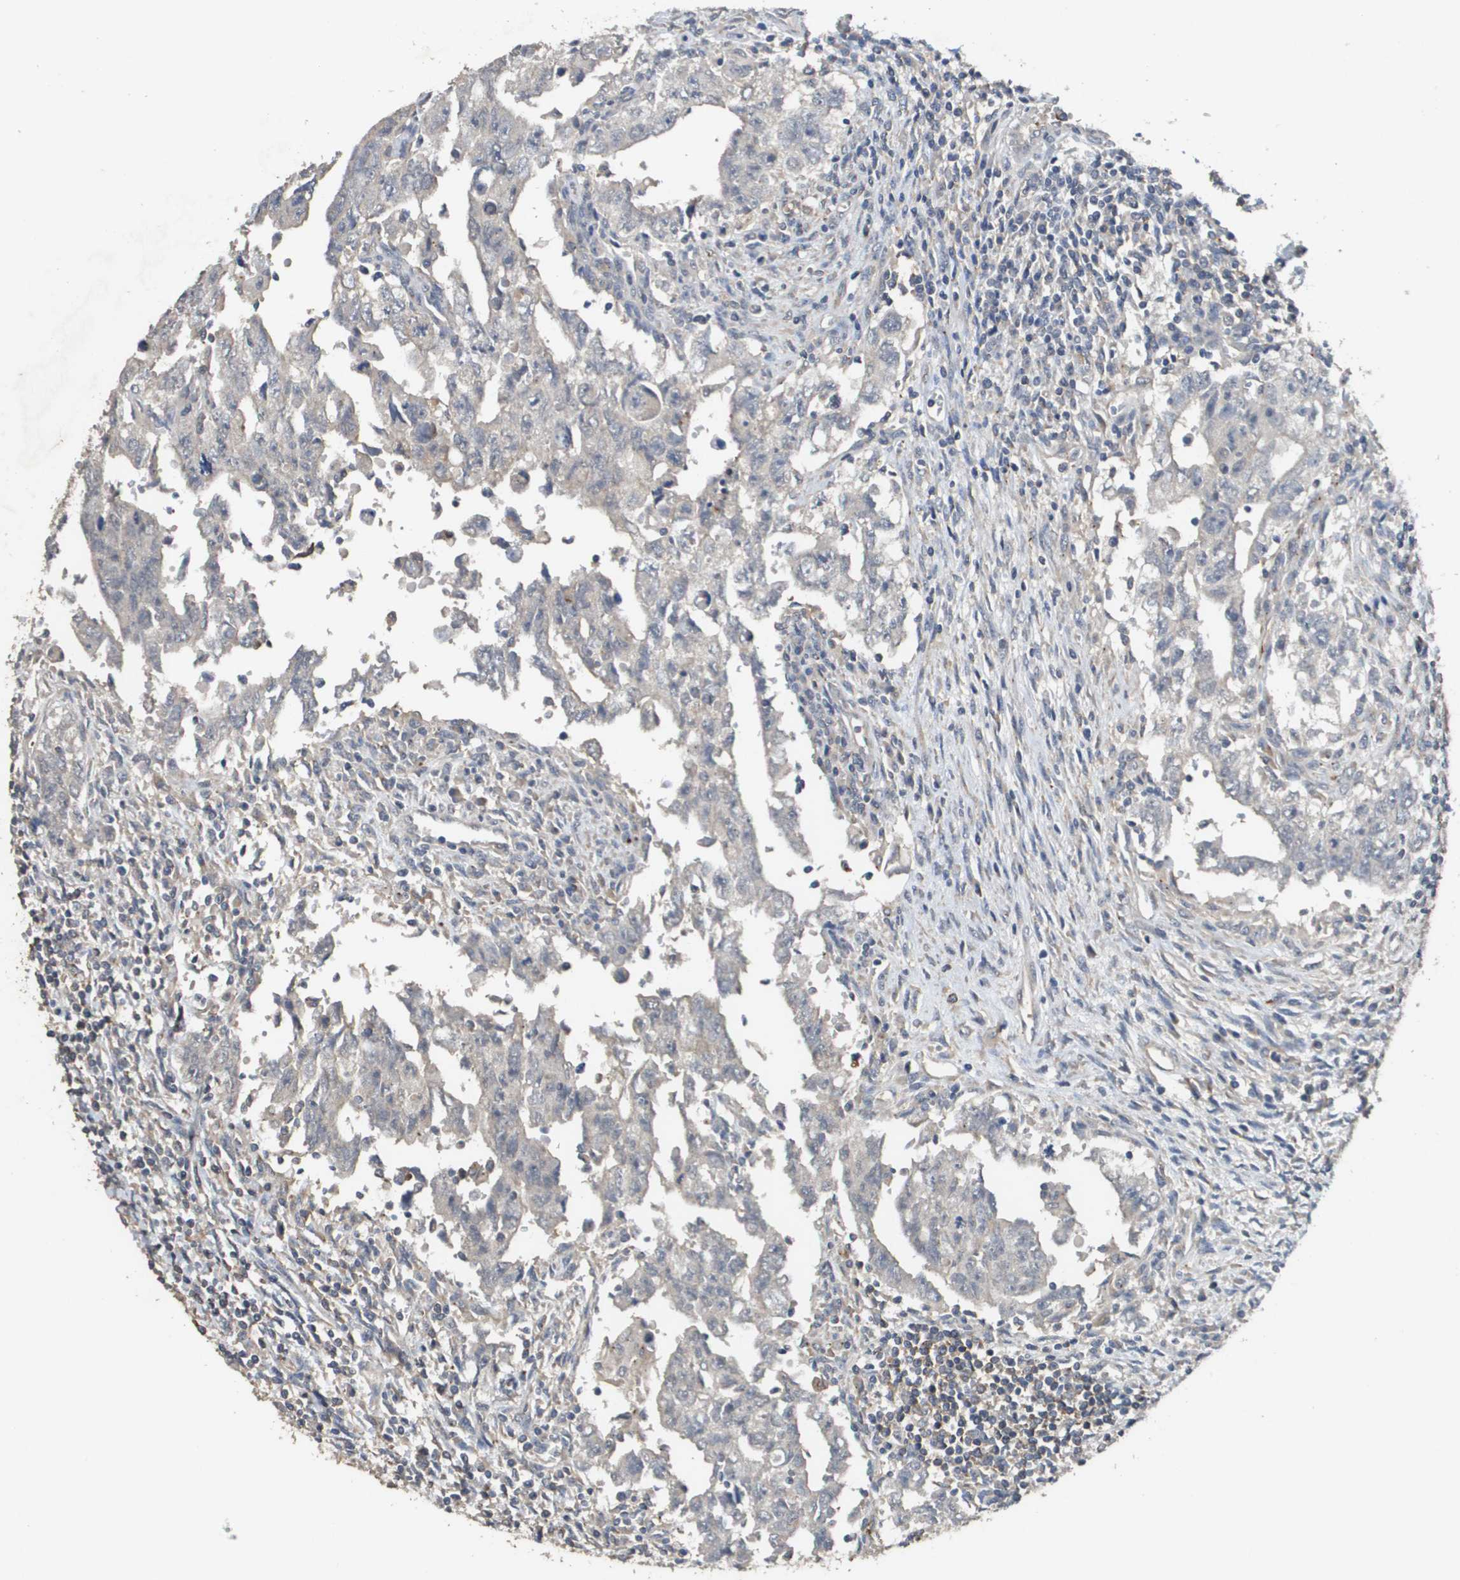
{"staining": {"intensity": "negative", "quantity": "none", "location": "none"}, "tissue": "testis cancer", "cell_type": "Tumor cells", "image_type": "cancer", "snomed": [{"axis": "morphology", "description": "Carcinoma, Embryonal, NOS"}, {"axis": "topography", "description": "Testis"}], "caption": "This image is of testis cancer stained with immunohistochemistry to label a protein in brown with the nuclei are counter-stained blue. There is no expression in tumor cells.", "gene": "RAB27B", "patient": {"sex": "male", "age": 28}}